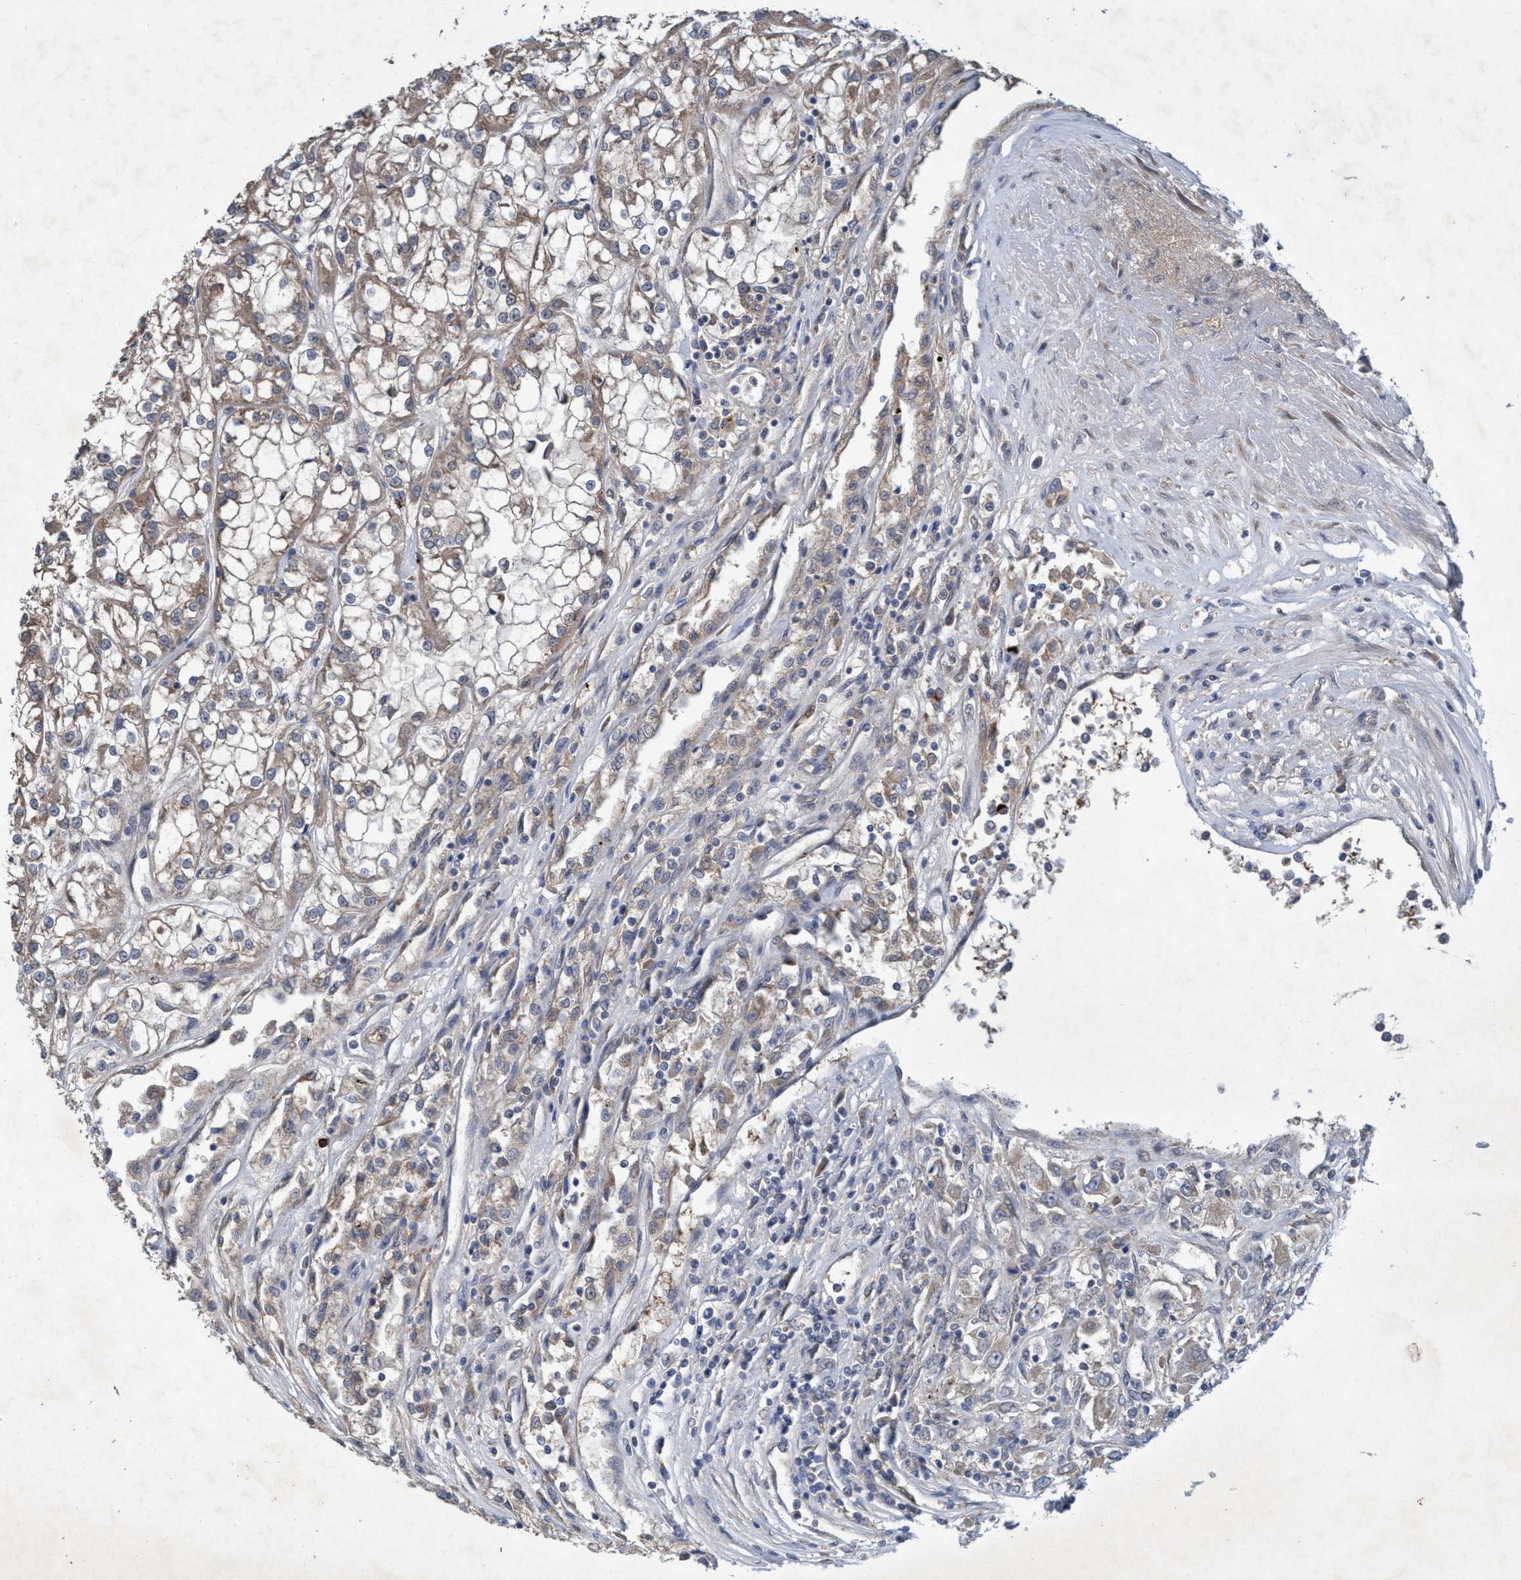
{"staining": {"intensity": "weak", "quantity": "25%-75%", "location": "cytoplasmic/membranous"}, "tissue": "renal cancer", "cell_type": "Tumor cells", "image_type": "cancer", "snomed": [{"axis": "morphology", "description": "Adenocarcinoma, NOS"}, {"axis": "topography", "description": "Kidney"}], "caption": "Approximately 25%-75% of tumor cells in human adenocarcinoma (renal) display weak cytoplasmic/membranous protein staining as visualized by brown immunohistochemical staining.", "gene": "ZNF677", "patient": {"sex": "female", "age": 52}}